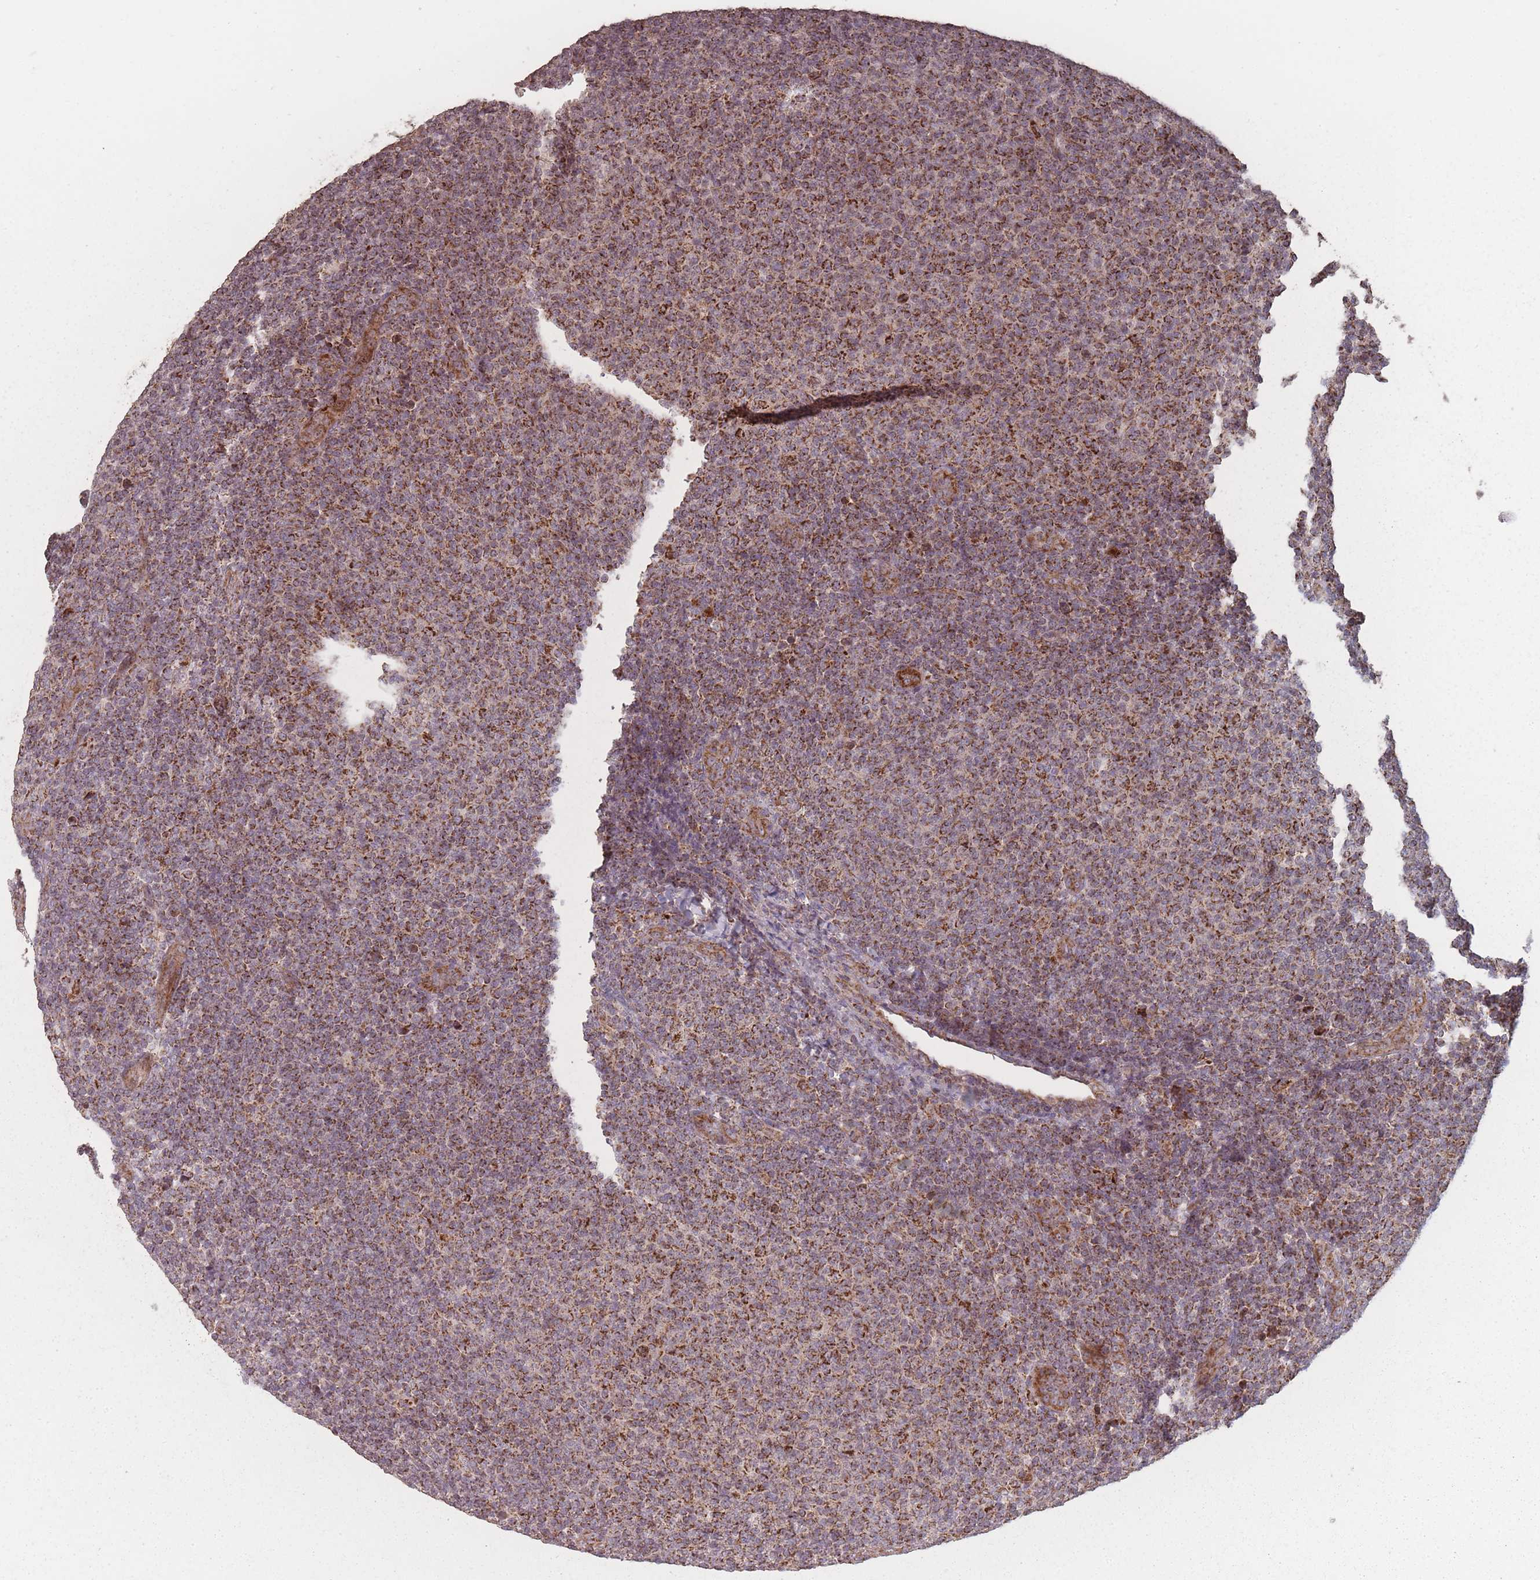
{"staining": {"intensity": "strong", "quantity": ">75%", "location": "cytoplasmic/membranous"}, "tissue": "lymphoma", "cell_type": "Tumor cells", "image_type": "cancer", "snomed": [{"axis": "morphology", "description": "Malignant lymphoma, non-Hodgkin's type, Low grade"}, {"axis": "topography", "description": "Lymph node"}], "caption": "A high-resolution micrograph shows IHC staining of low-grade malignant lymphoma, non-Hodgkin's type, which displays strong cytoplasmic/membranous staining in approximately >75% of tumor cells.", "gene": "LYRM7", "patient": {"sex": "male", "age": 66}}